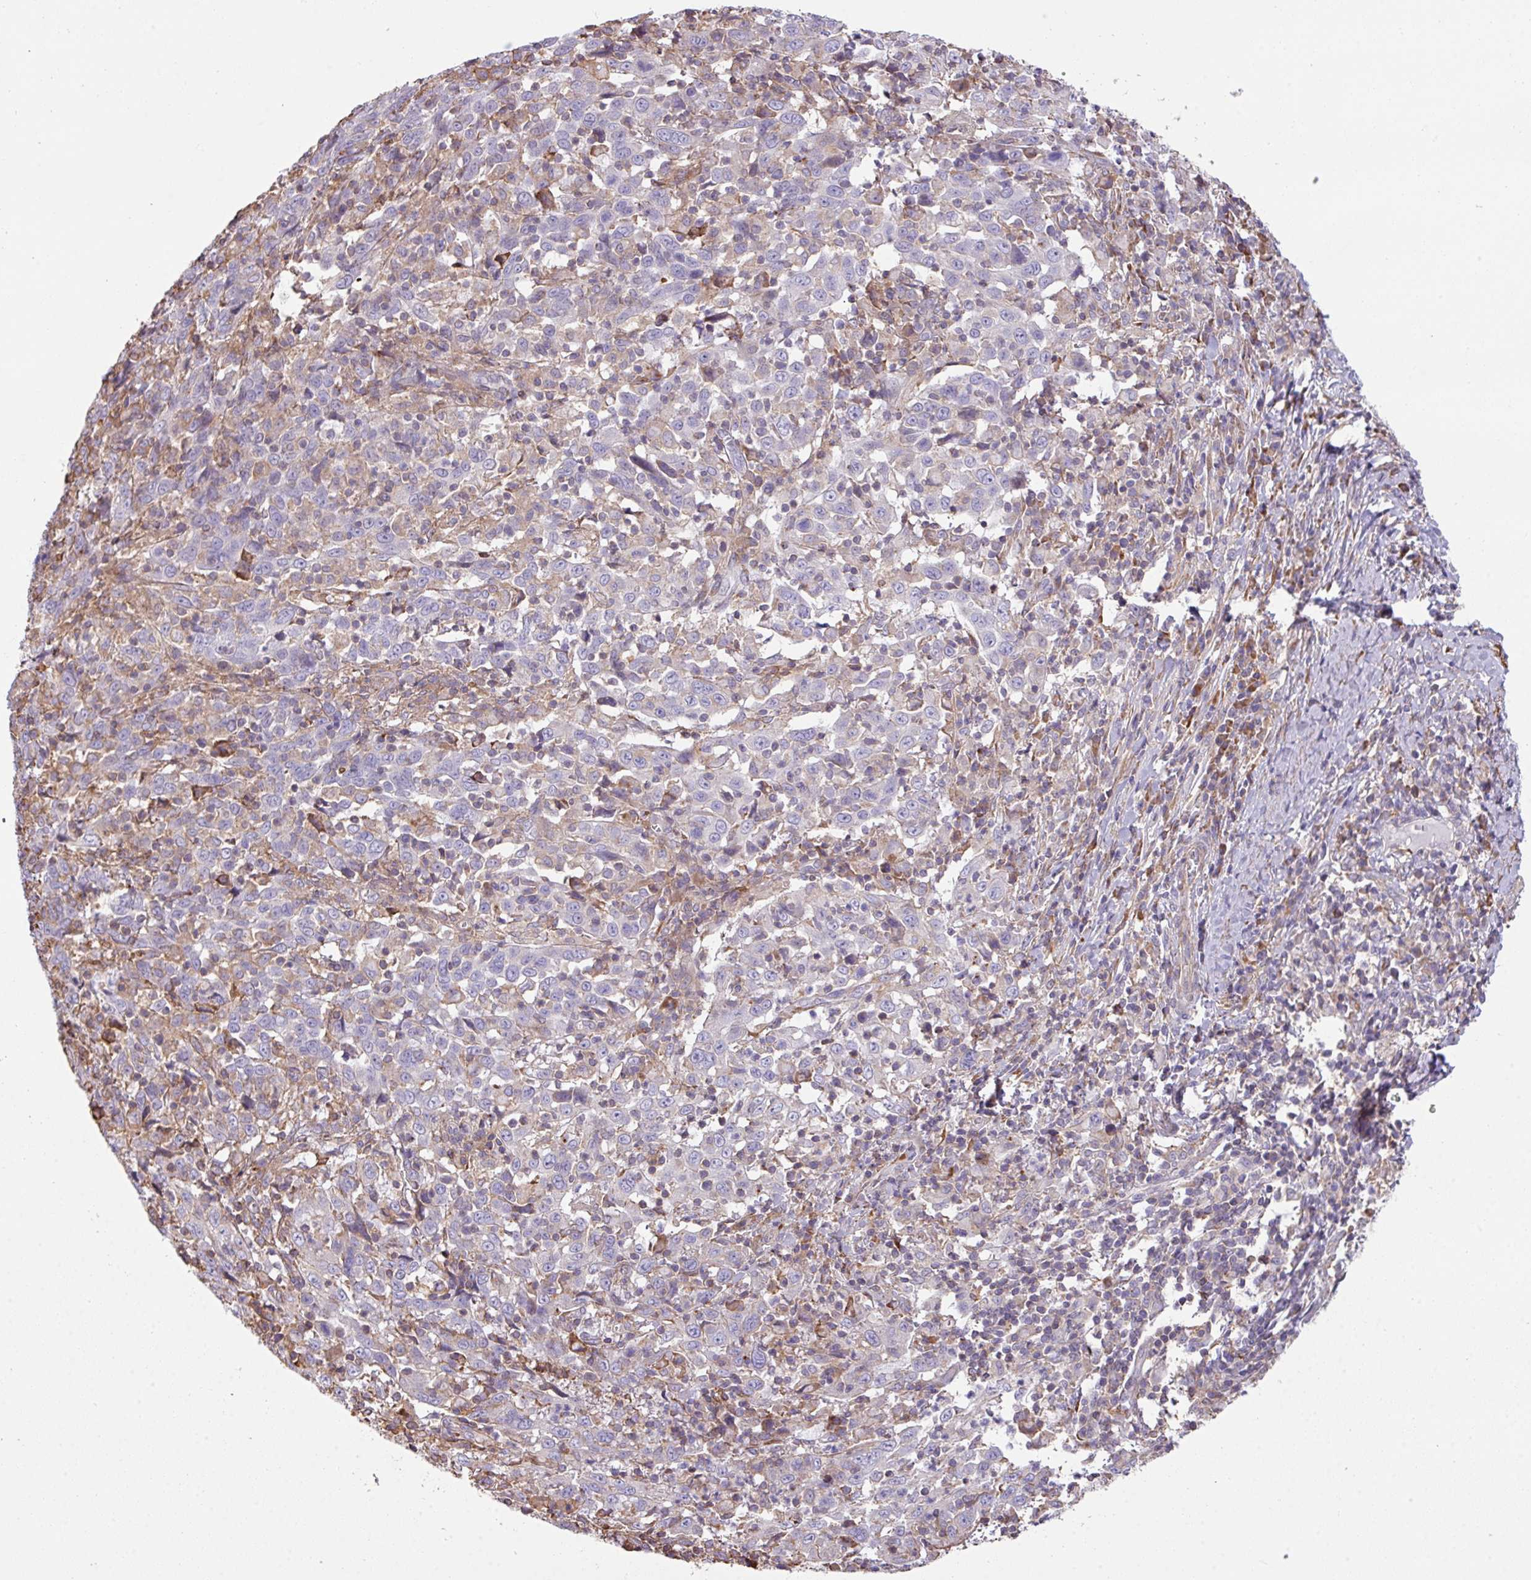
{"staining": {"intensity": "negative", "quantity": "none", "location": "none"}, "tissue": "cervical cancer", "cell_type": "Tumor cells", "image_type": "cancer", "snomed": [{"axis": "morphology", "description": "Squamous cell carcinoma, NOS"}, {"axis": "topography", "description": "Cervix"}], "caption": "Immunohistochemistry image of neoplastic tissue: human cervical cancer stained with DAB (3,3'-diaminobenzidine) displays no significant protein positivity in tumor cells.", "gene": "LRRC41", "patient": {"sex": "female", "age": 46}}